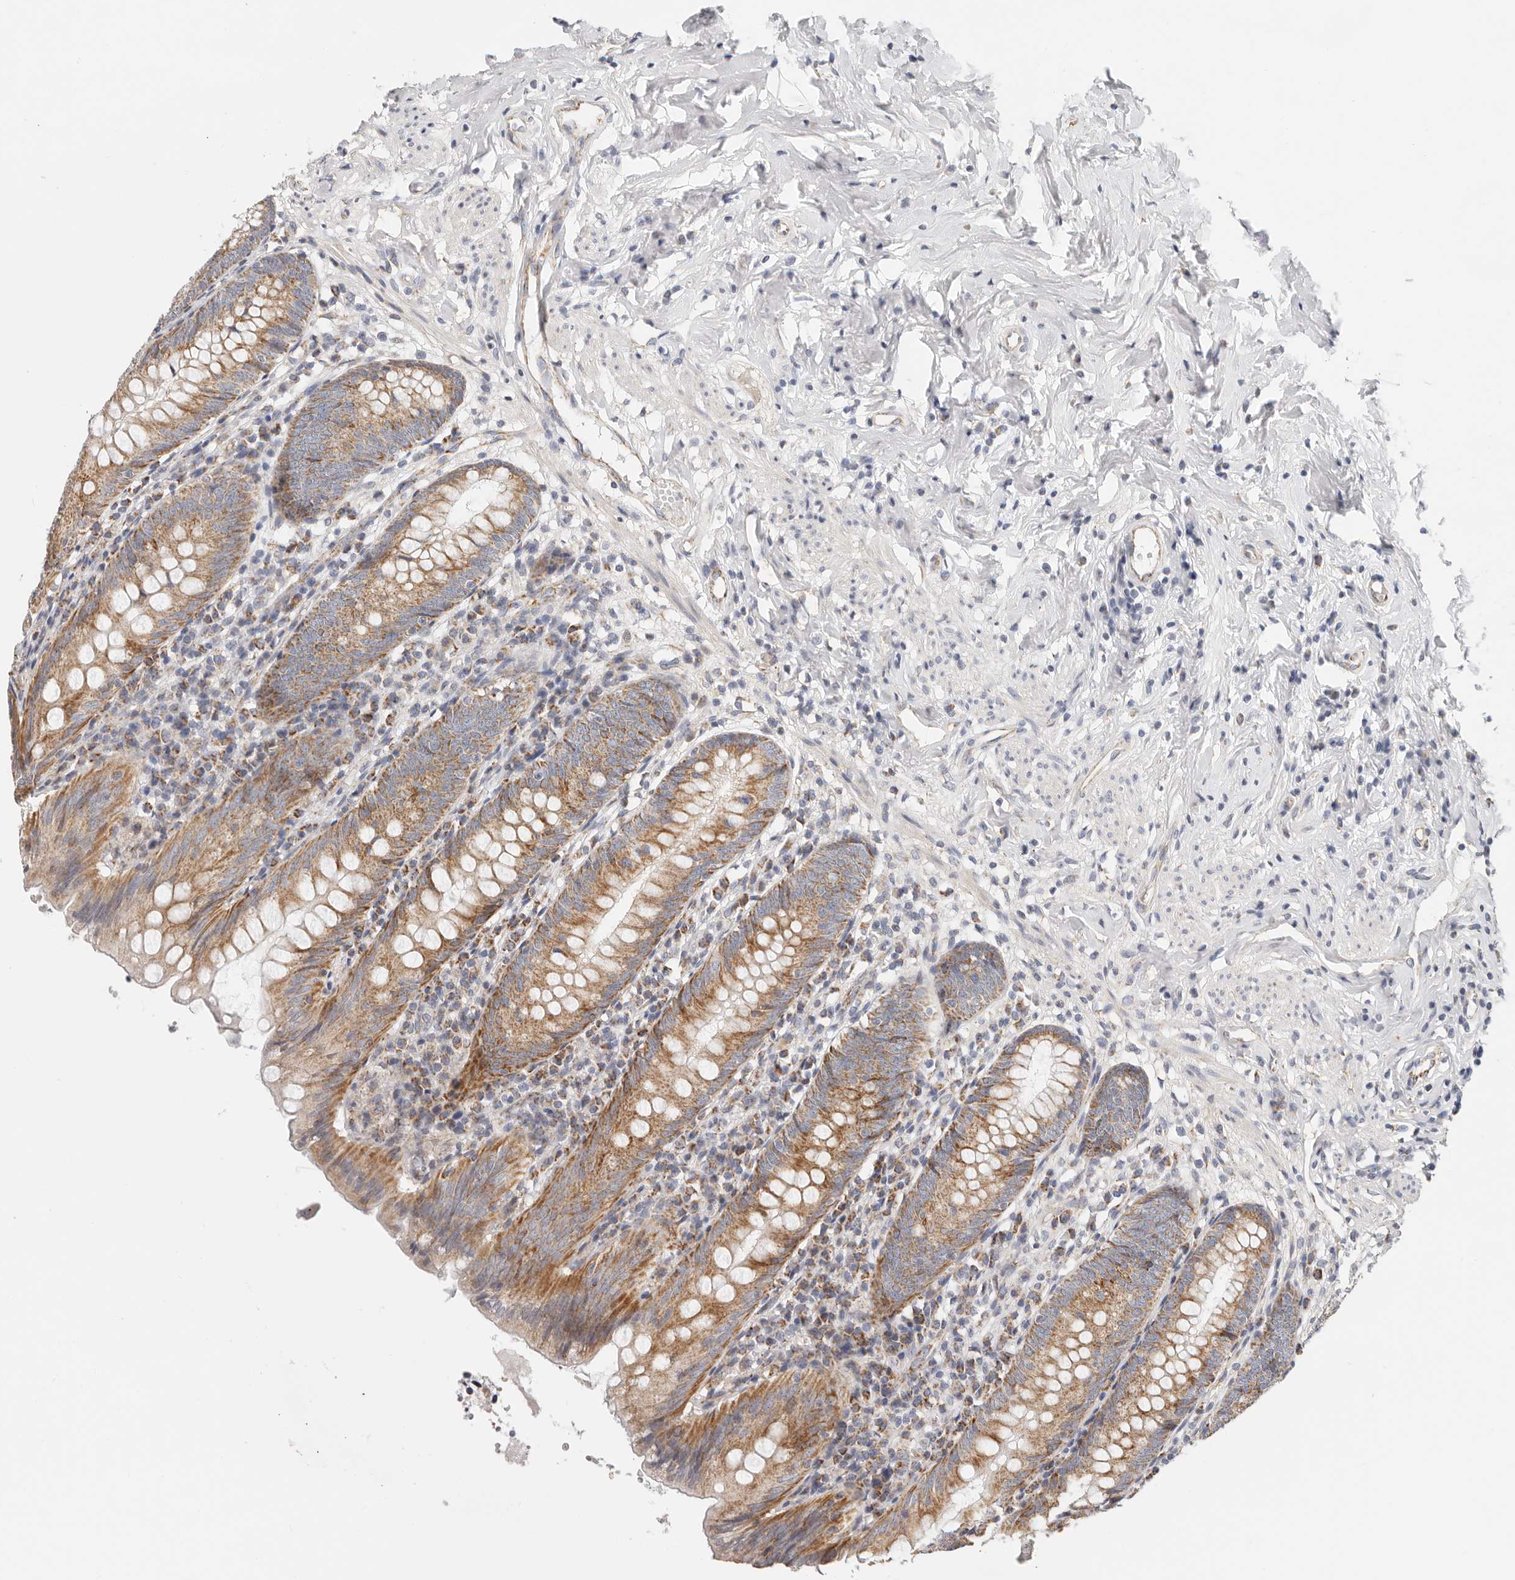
{"staining": {"intensity": "moderate", "quantity": ">75%", "location": "cytoplasmic/membranous"}, "tissue": "appendix", "cell_type": "Glandular cells", "image_type": "normal", "snomed": [{"axis": "morphology", "description": "Normal tissue, NOS"}, {"axis": "topography", "description": "Appendix"}], "caption": "Immunohistochemistry (IHC) photomicrograph of normal appendix: appendix stained using IHC displays medium levels of moderate protein expression localized specifically in the cytoplasmic/membranous of glandular cells, appearing as a cytoplasmic/membranous brown color.", "gene": "AFDN", "patient": {"sex": "female", "age": 54}}